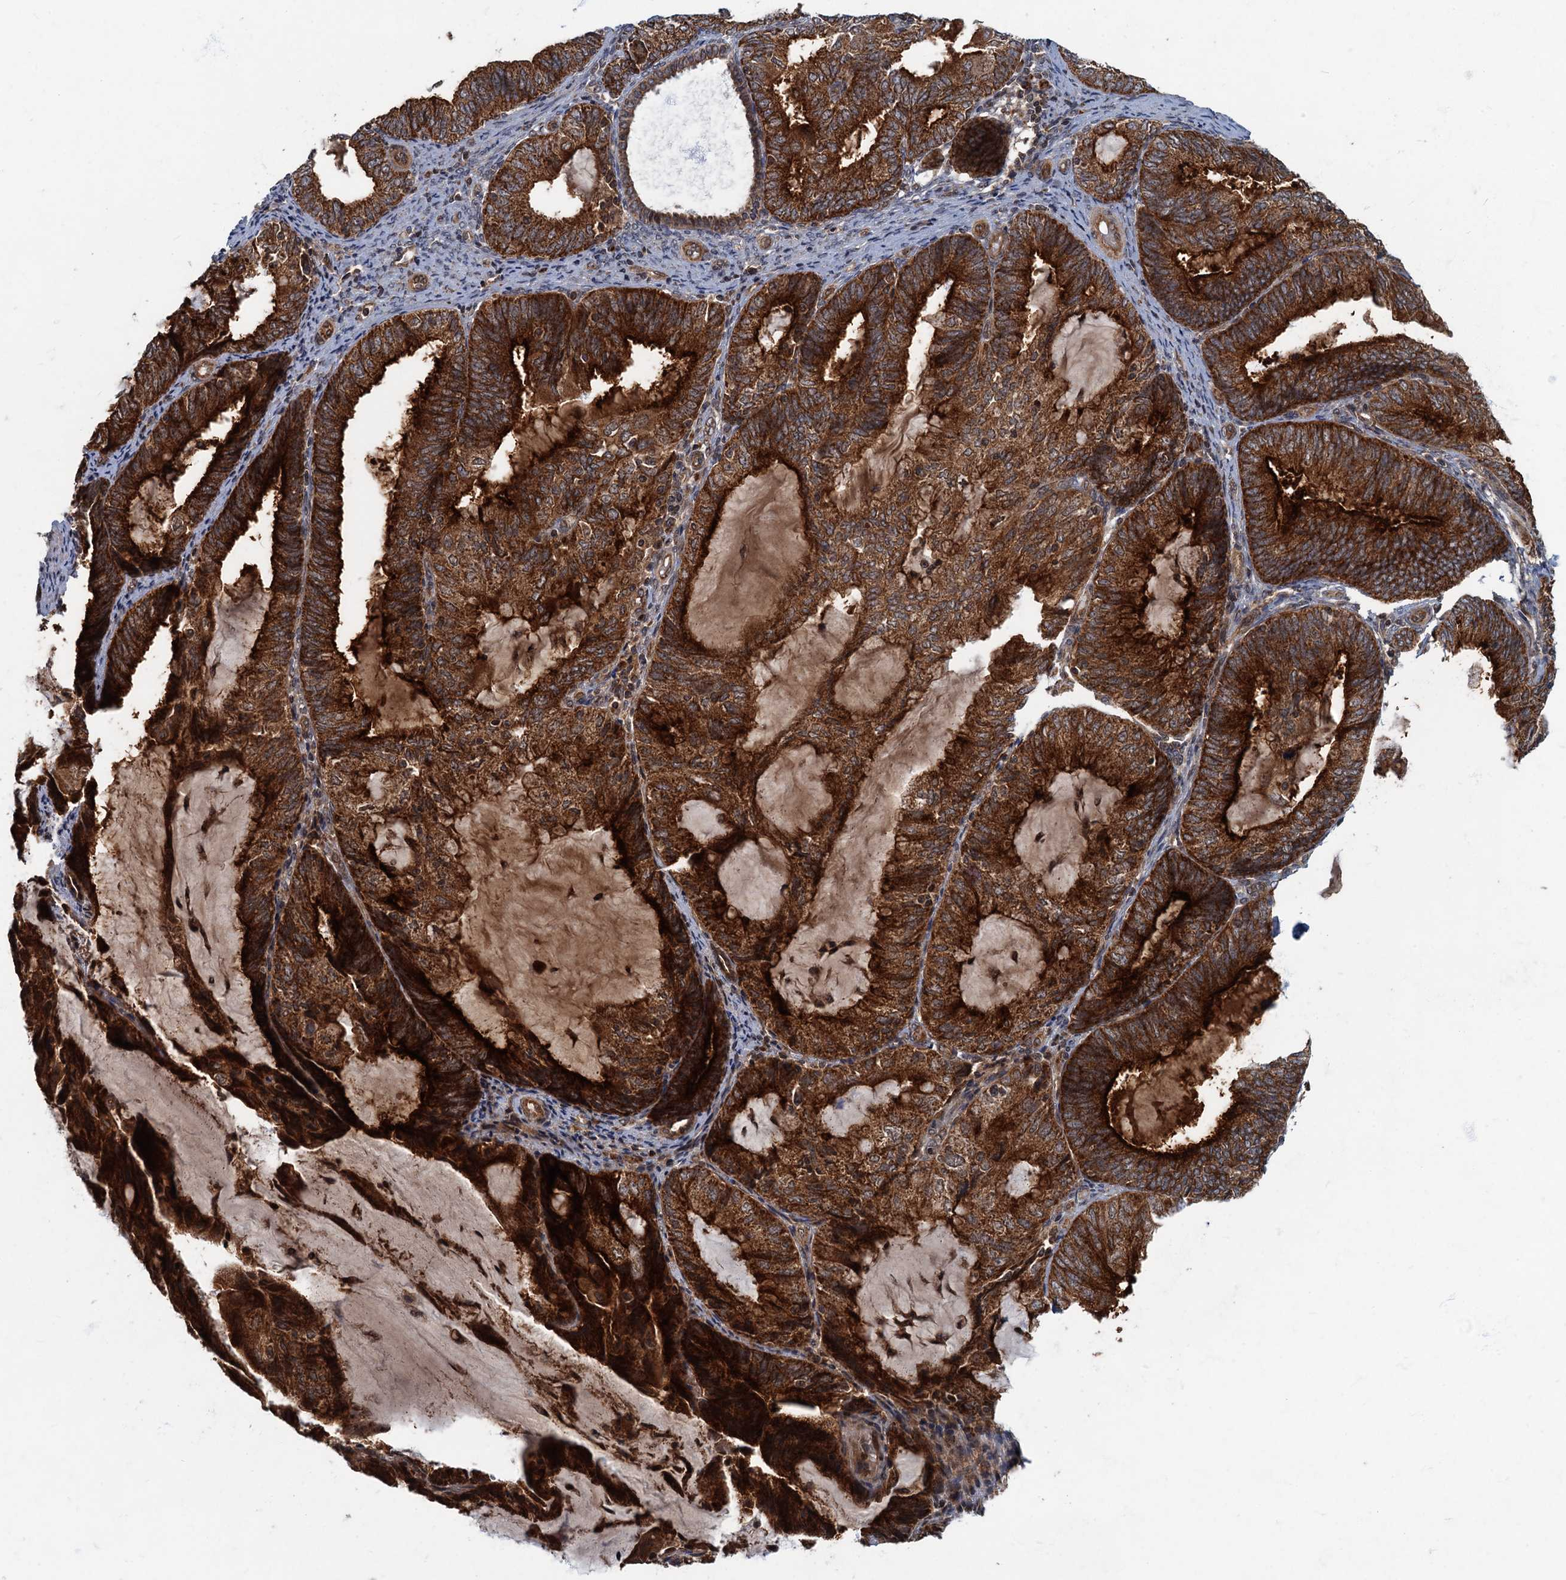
{"staining": {"intensity": "strong", "quantity": ">75%", "location": "cytoplasmic/membranous"}, "tissue": "endometrial cancer", "cell_type": "Tumor cells", "image_type": "cancer", "snomed": [{"axis": "morphology", "description": "Adenocarcinoma, NOS"}, {"axis": "topography", "description": "Endometrium"}], "caption": "Protein expression analysis of human endometrial cancer reveals strong cytoplasmic/membranous expression in approximately >75% of tumor cells.", "gene": "SLC11A2", "patient": {"sex": "female", "age": 81}}